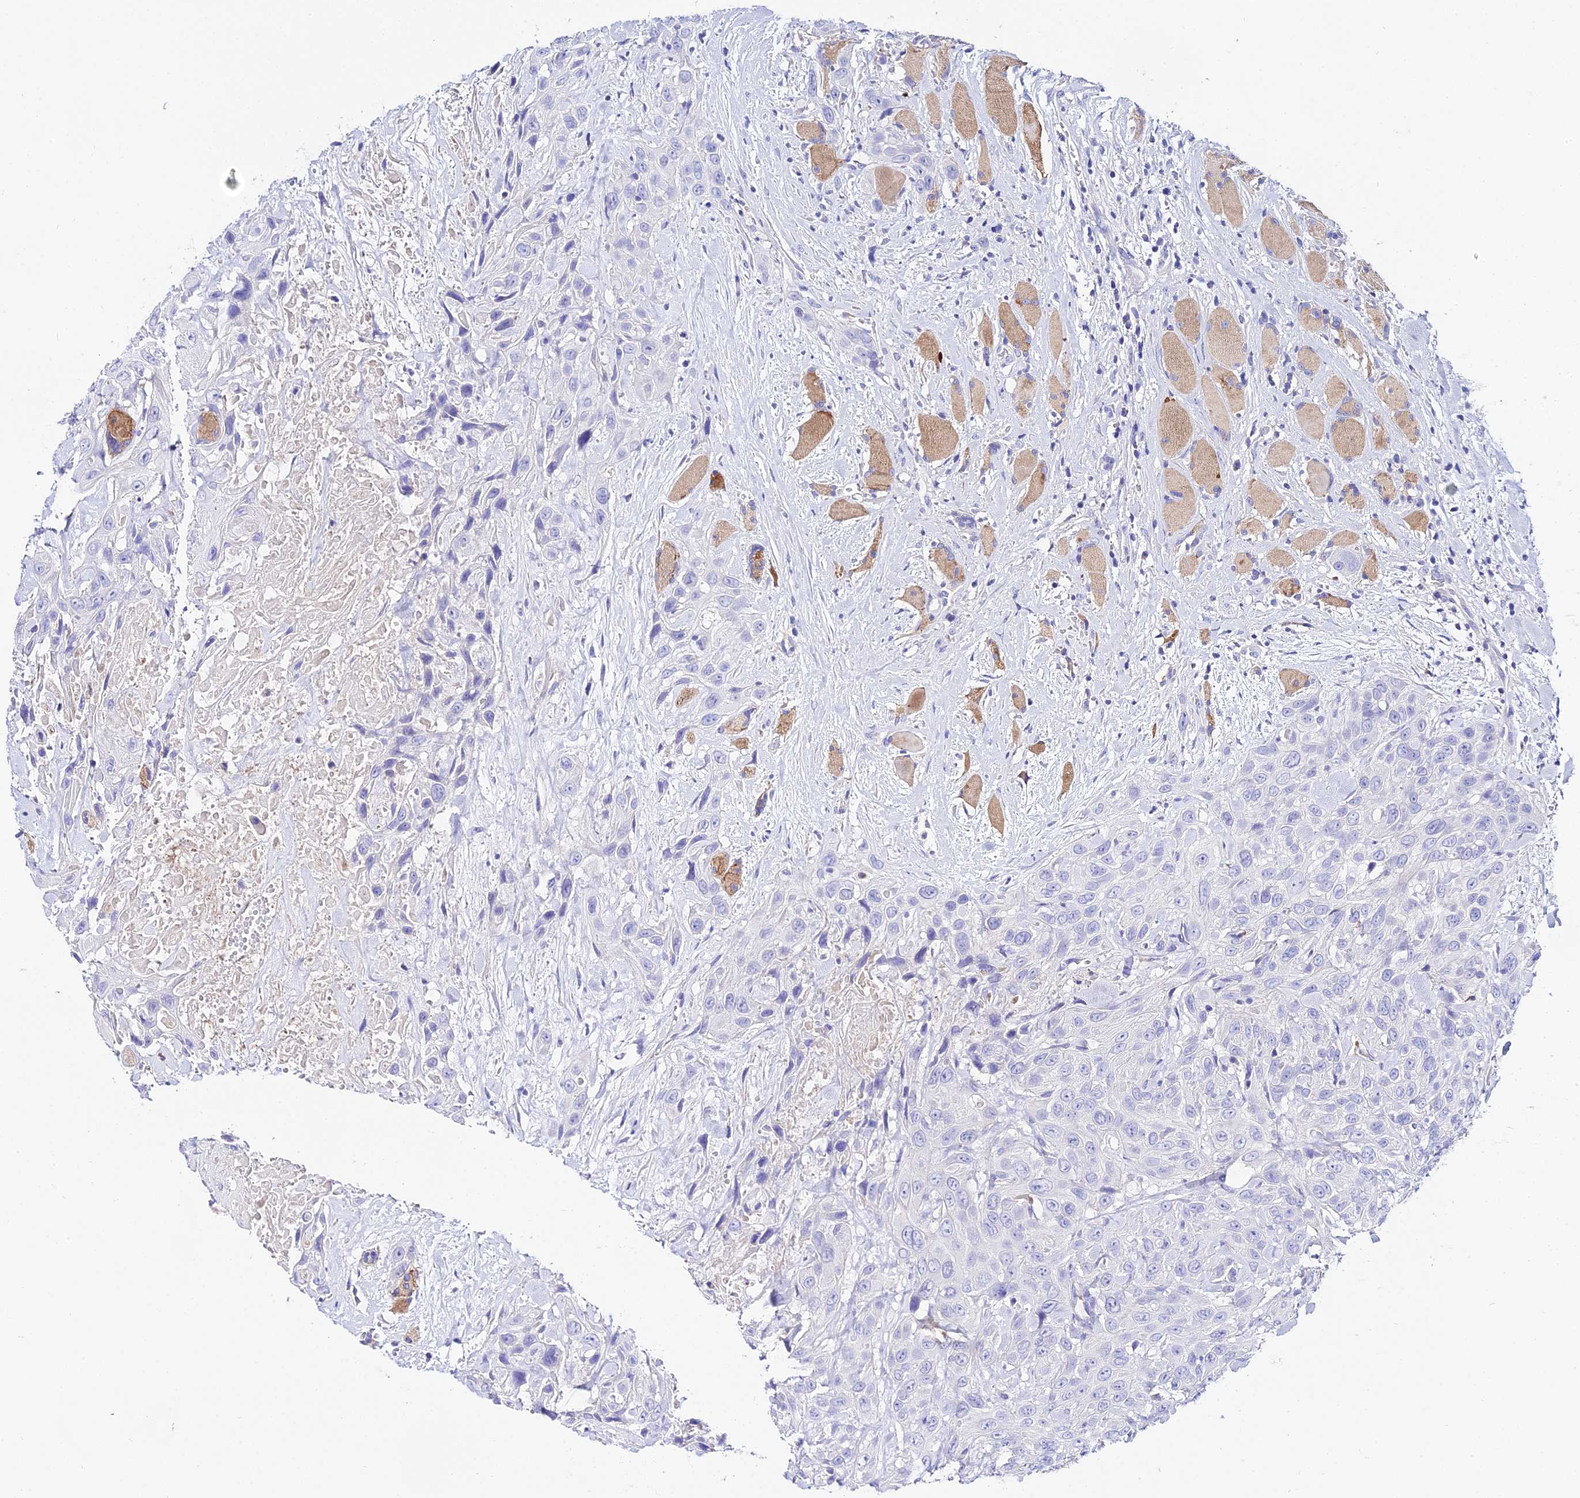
{"staining": {"intensity": "negative", "quantity": "none", "location": "none"}, "tissue": "head and neck cancer", "cell_type": "Tumor cells", "image_type": "cancer", "snomed": [{"axis": "morphology", "description": "Squamous cell carcinoma, NOS"}, {"axis": "topography", "description": "Head-Neck"}], "caption": "Immunohistochemistry (IHC) micrograph of human head and neck squamous cell carcinoma stained for a protein (brown), which shows no expression in tumor cells. (Immunohistochemistry (IHC), brightfield microscopy, high magnification).", "gene": "TMEM117", "patient": {"sex": "male", "age": 81}}